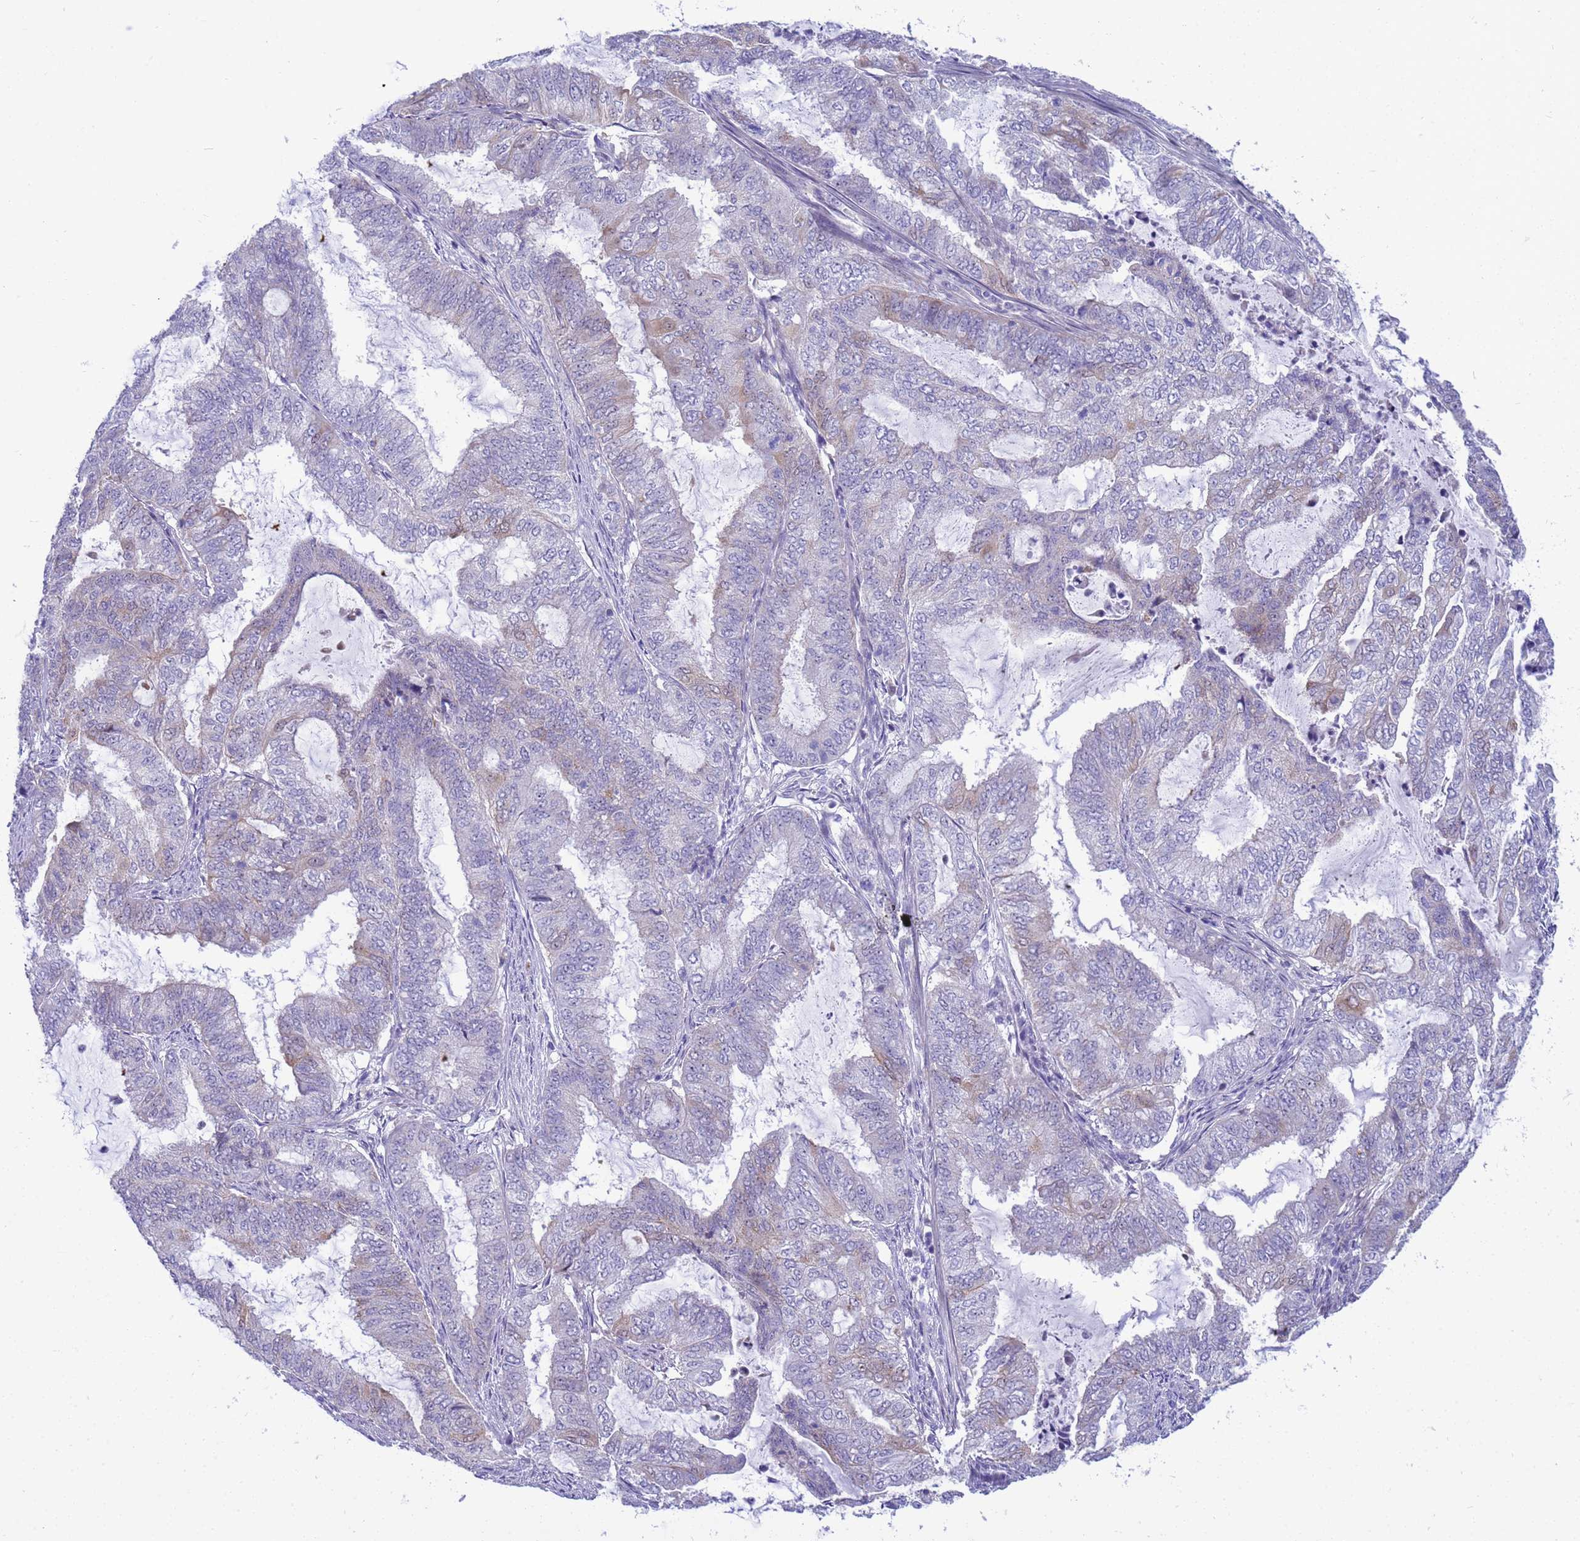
{"staining": {"intensity": "negative", "quantity": "none", "location": "none"}, "tissue": "endometrial cancer", "cell_type": "Tumor cells", "image_type": "cancer", "snomed": [{"axis": "morphology", "description": "Adenocarcinoma, NOS"}, {"axis": "topography", "description": "Endometrium"}], "caption": "Endometrial adenocarcinoma was stained to show a protein in brown. There is no significant positivity in tumor cells.", "gene": "LRATD1", "patient": {"sex": "female", "age": 51}}